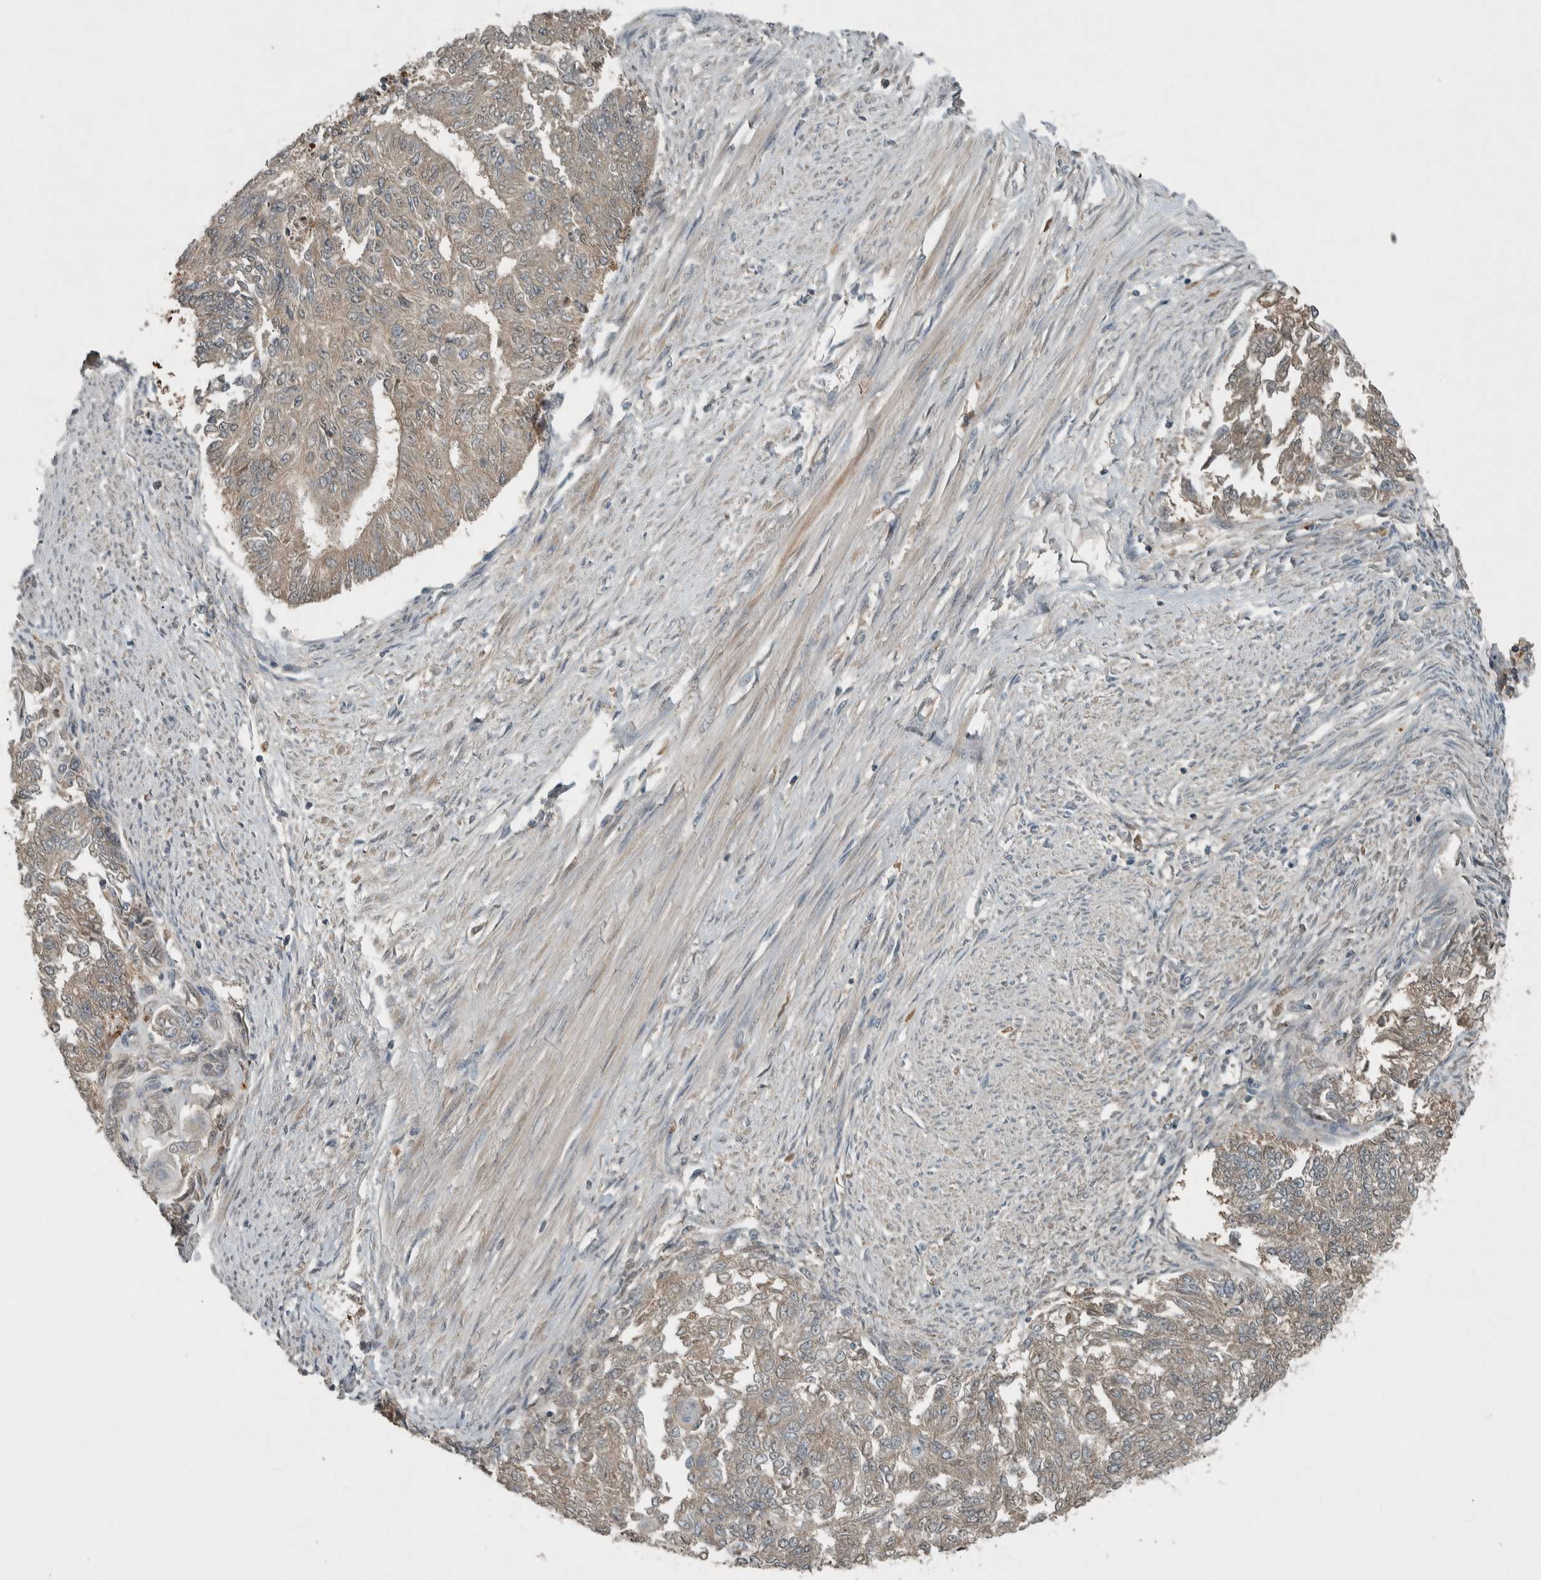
{"staining": {"intensity": "weak", "quantity": ">75%", "location": "cytoplasmic/membranous"}, "tissue": "endometrial cancer", "cell_type": "Tumor cells", "image_type": "cancer", "snomed": [{"axis": "morphology", "description": "Adenocarcinoma, NOS"}, {"axis": "topography", "description": "Endometrium"}], "caption": "Endometrial adenocarcinoma stained for a protein (brown) reveals weak cytoplasmic/membranous positive expression in about >75% of tumor cells.", "gene": "CLCN2", "patient": {"sex": "female", "age": 32}}